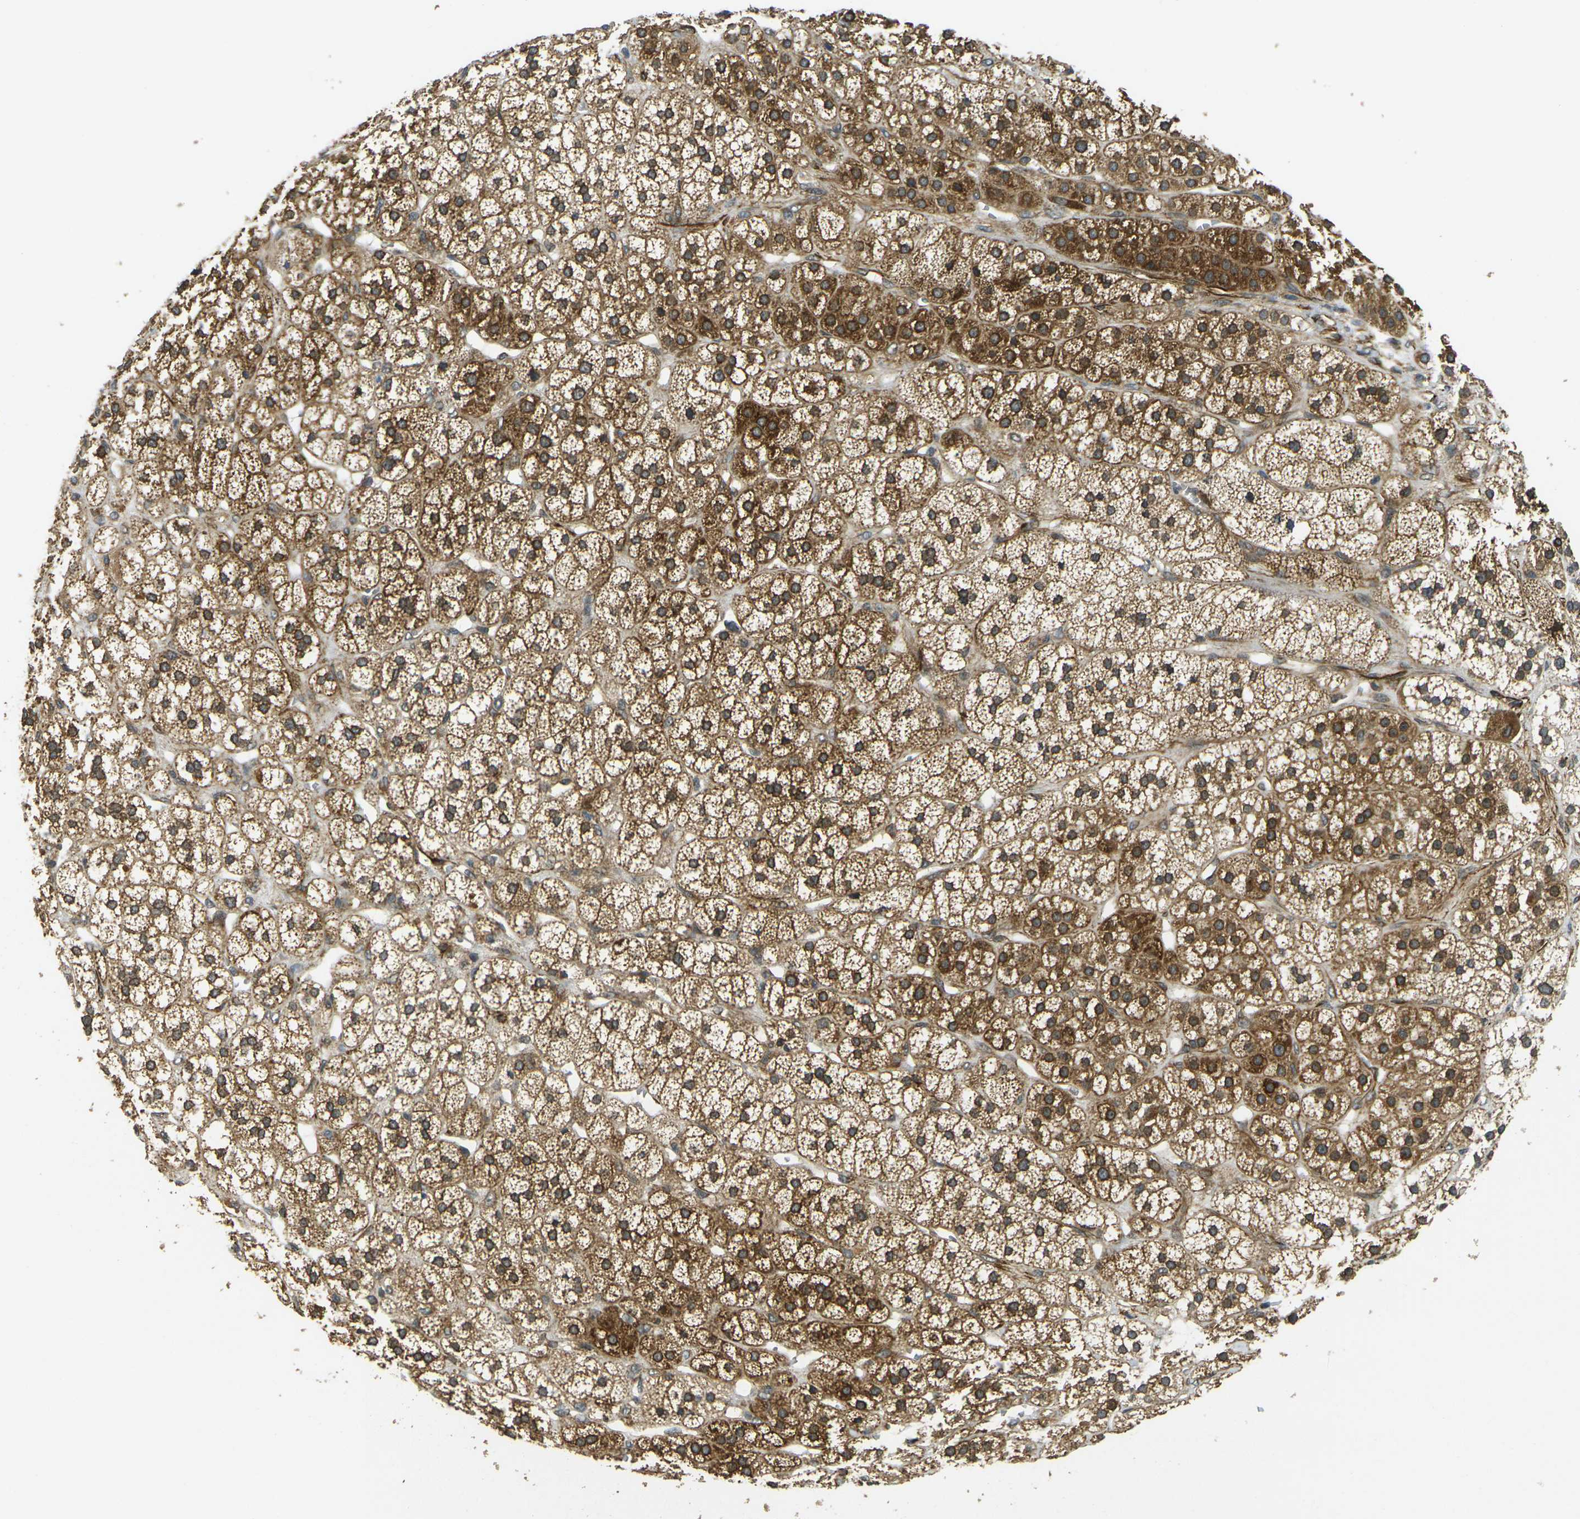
{"staining": {"intensity": "strong", "quantity": ">75%", "location": "cytoplasmic/membranous"}, "tissue": "adrenal gland", "cell_type": "Glandular cells", "image_type": "normal", "snomed": [{"axis": "morphology", "description": "Normal tissue, NOS"}, {"axis": "topography", "description": "Adrenal gland"}], "caption": "IHC histopathology image of normal adrenal gland: human adrenal gland stained using immunohistochemistry (IHC) shows high levels of strong protein expression localized specifically in the cytoplasmic/membranous of glandular cells, appearing as a cytoplasmic/membranous brown color.", "gene": "FUT11", "patient": {"sex": "male", "age": 56}}